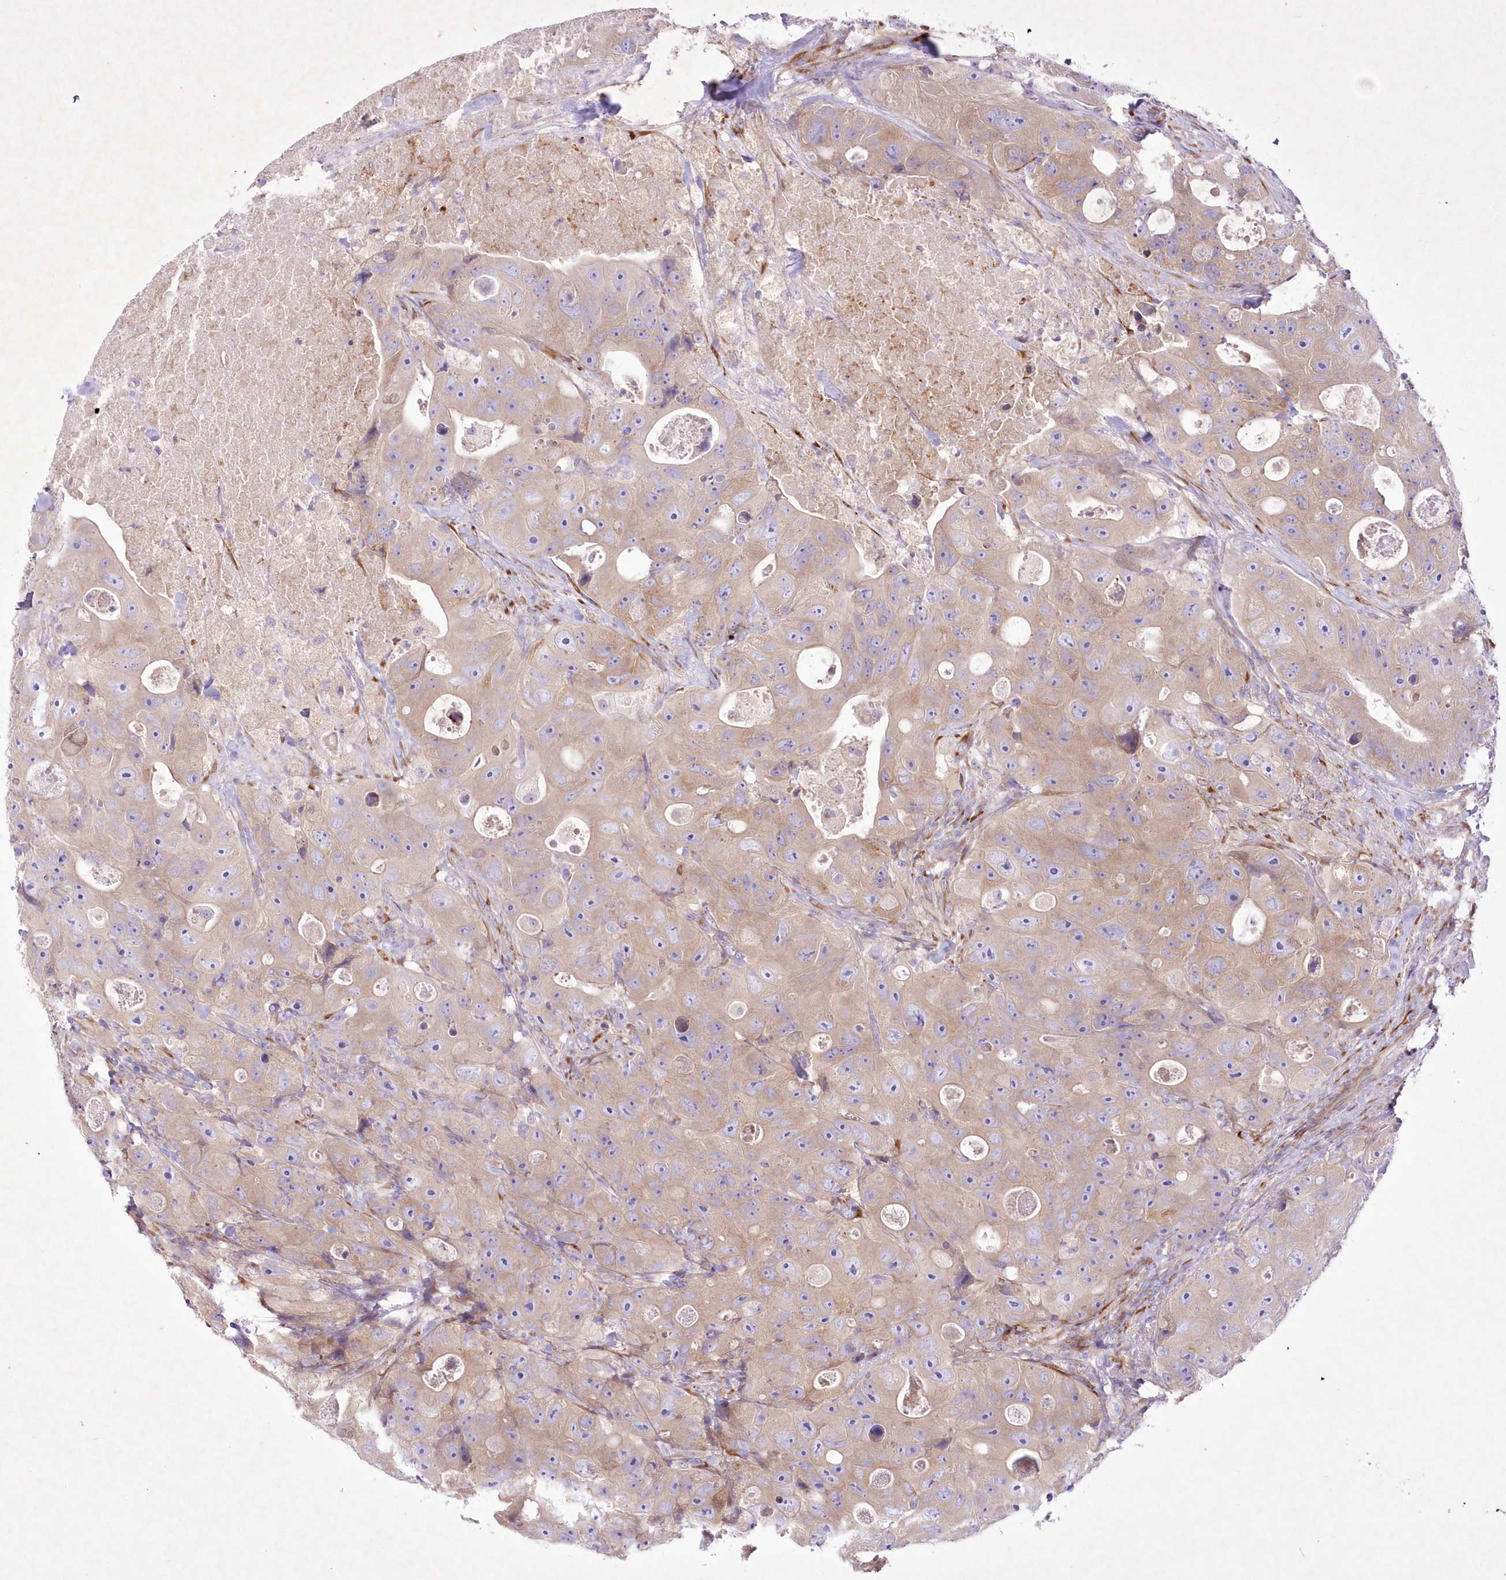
{"staining": {"intensity": "weak", "quantity": ">75%", "location": "cytoplasmic/membranous"}, "tissue": "colorectal cancer", "cell_type": "Tumor cells", "image_type": "cancer", "snomed": [{"axis": "morphology", "description": "Adenocarcinoma, NOS"}, {"axis": "topography", "description": "Colon"}], "caption": "Immunohistochemical staining of human colorectal adenocarcinoma exhibits low levels of weak cytoplasmic/membranous expression in approximately >75% of tumor cells. (DAB (3,3'-diaminobenzidine) IHC, brown staining for protein, blue staining for nuclei).", "gene": "ARFGEF3", "patient": {"sex": "female", "age": 46}}